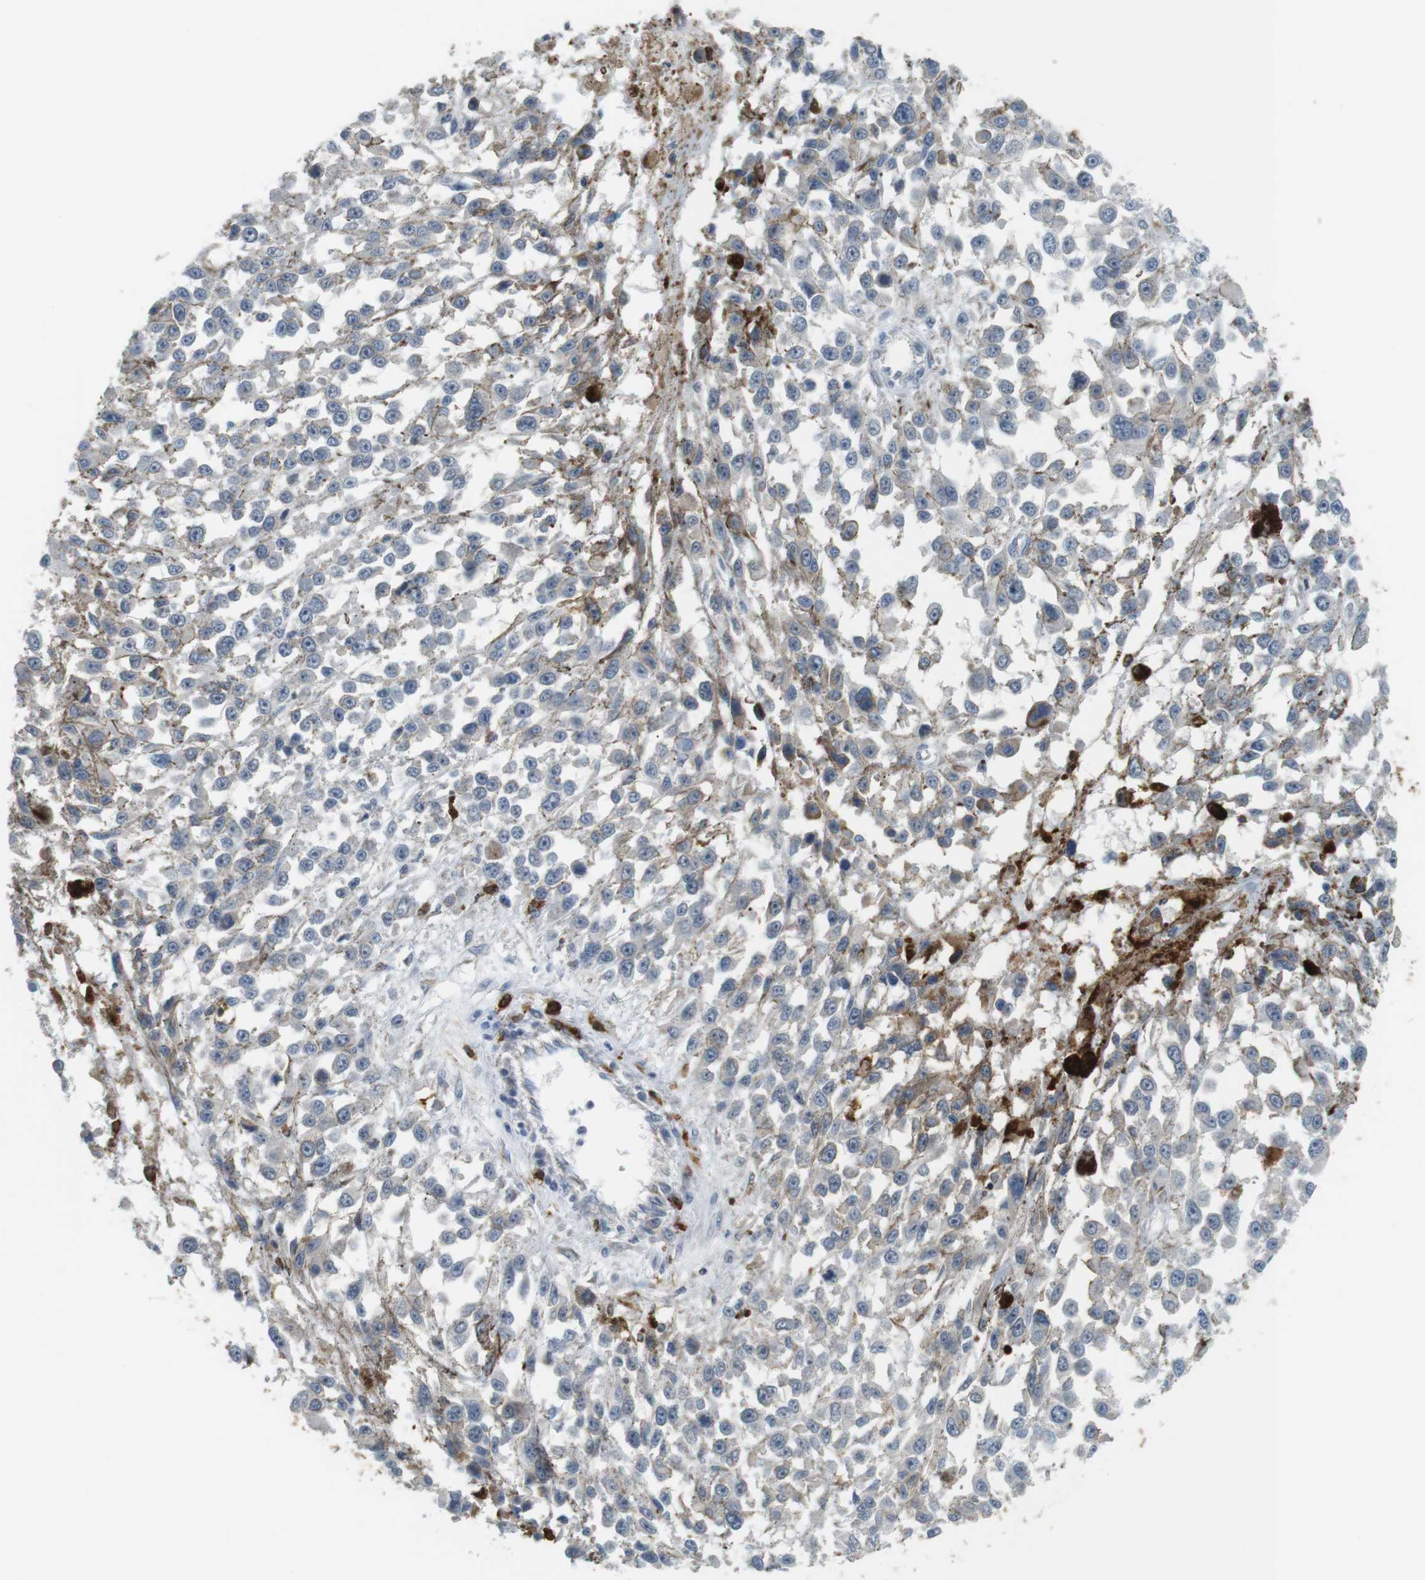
{"staining": {"intensity": "moderate", "quantity": "25%-75%", "location": "cytoplasmic/membranous"}, "tissue": "melanoma", "cell_type": "Tumor cells", "image_type": "cancer", "snomed": [{"axis": "morphology", "description": "Malignant melanoma, Metastatic site"}, {"axis": "topography", "description": "Lymph node"}], "caption": "An immunohistochemistry (IHC) photomicrograph of tumor tissue is shown. Protein staining in brown highlights moderate cytoplasmic/membranous positivity in melanoma within tumor cells.", "gene": "HLA-DRA", "patient": {"sex": "male", "age": 59}}